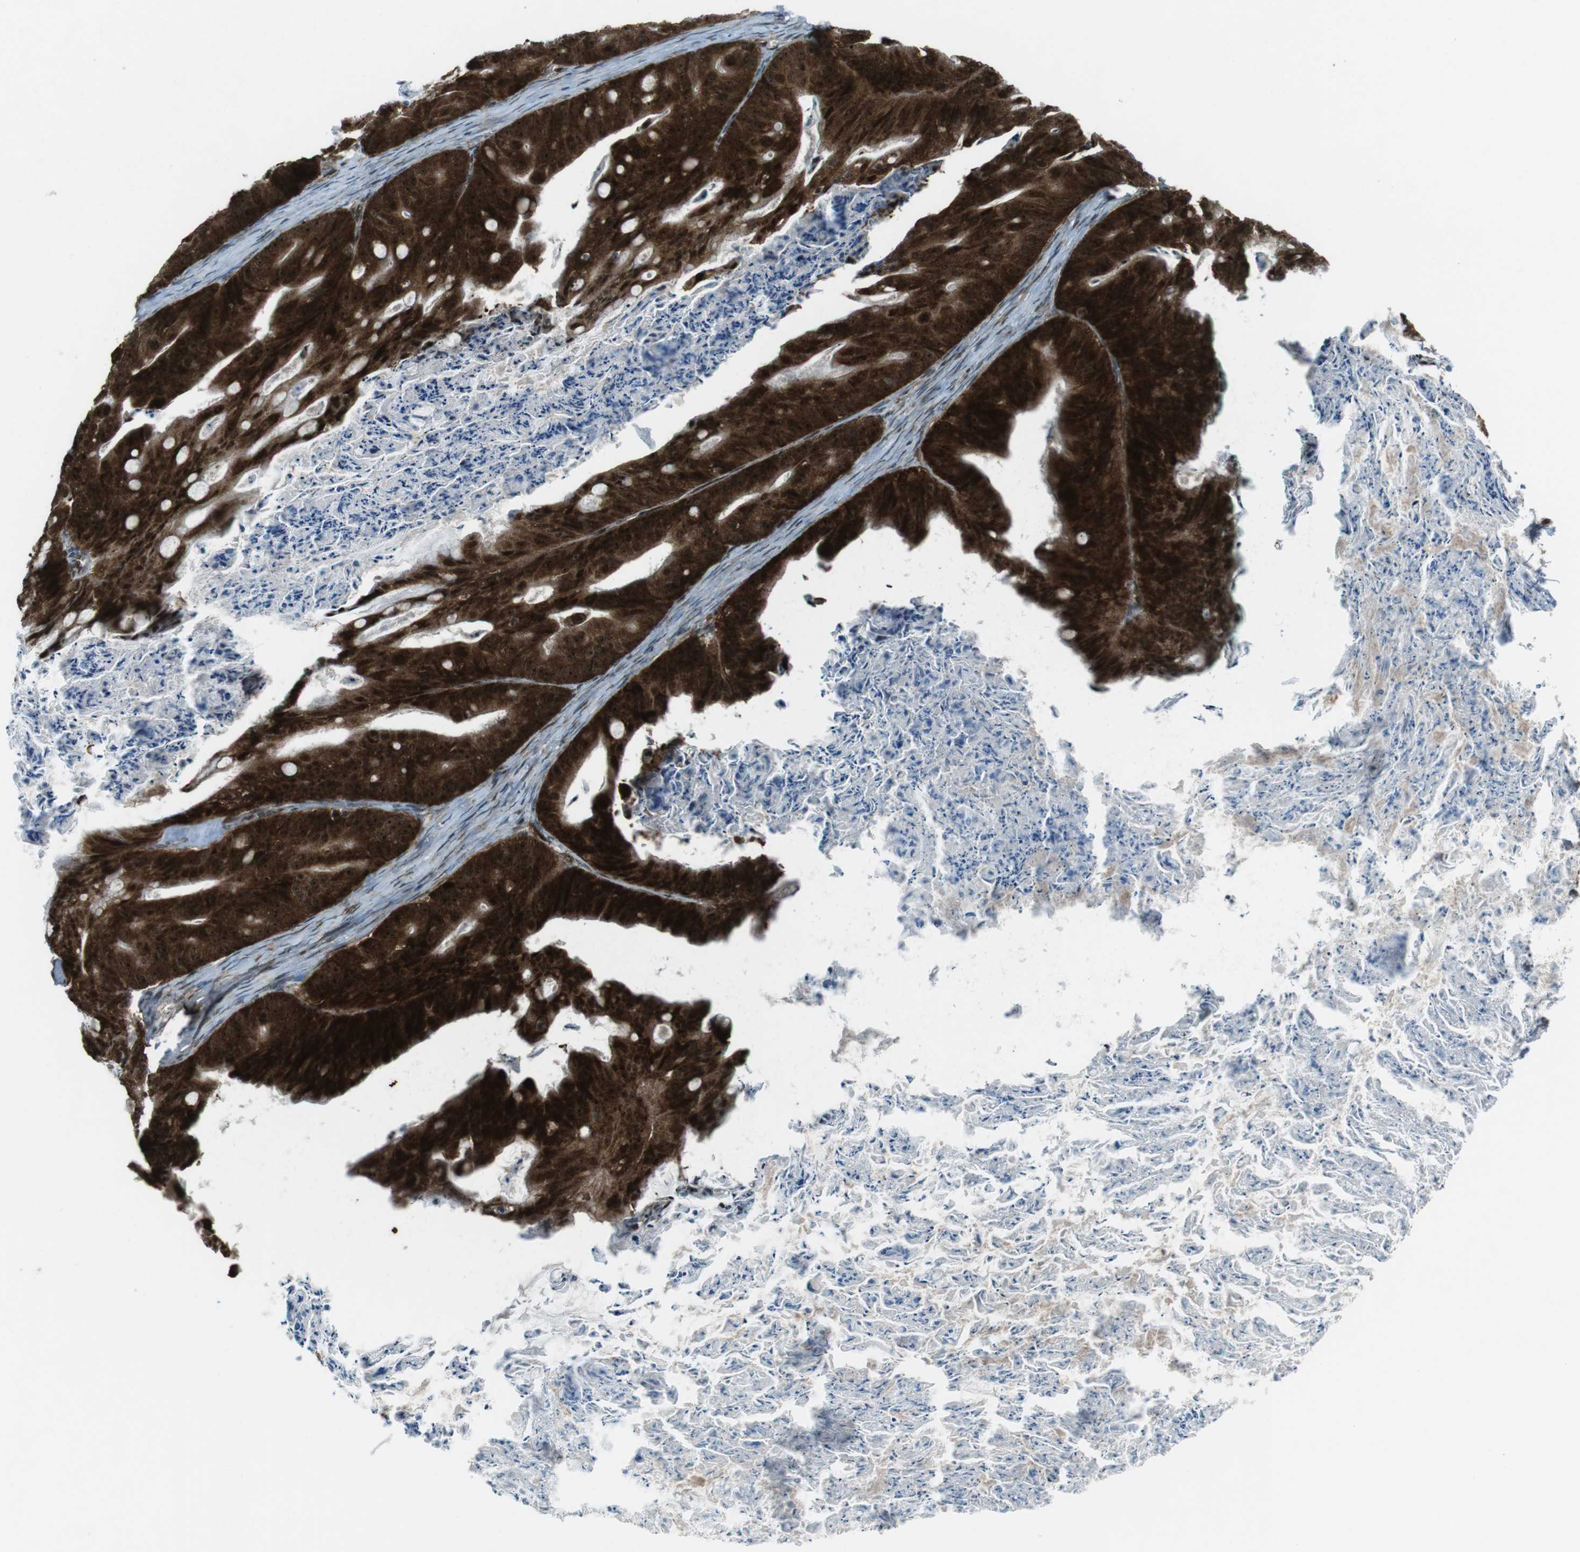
{"staining": {"intensity": "strong", "quantity": ">75%", "location": "cytoplasmic/membranous,nuclear"}, "tissue": "ovarian cancer", "cell_type": "Tumor cells", "image_type": "cancer", "snomed": [{"axis": "morphology", "description": "Cystadenocarcinoma, mucinous, NOS"}, {"axis": "topography", "description": "Ovary"}], "caption": "Strong cytoplasmic/membranous and nuclear expression for a protein is appreciated in about >75% of tumor cells of mucinous cystadenocarcinoma (ovarian) using IHC.", "gene": "CSNK1D", "patient": {"sex": "female", "age": 37}}